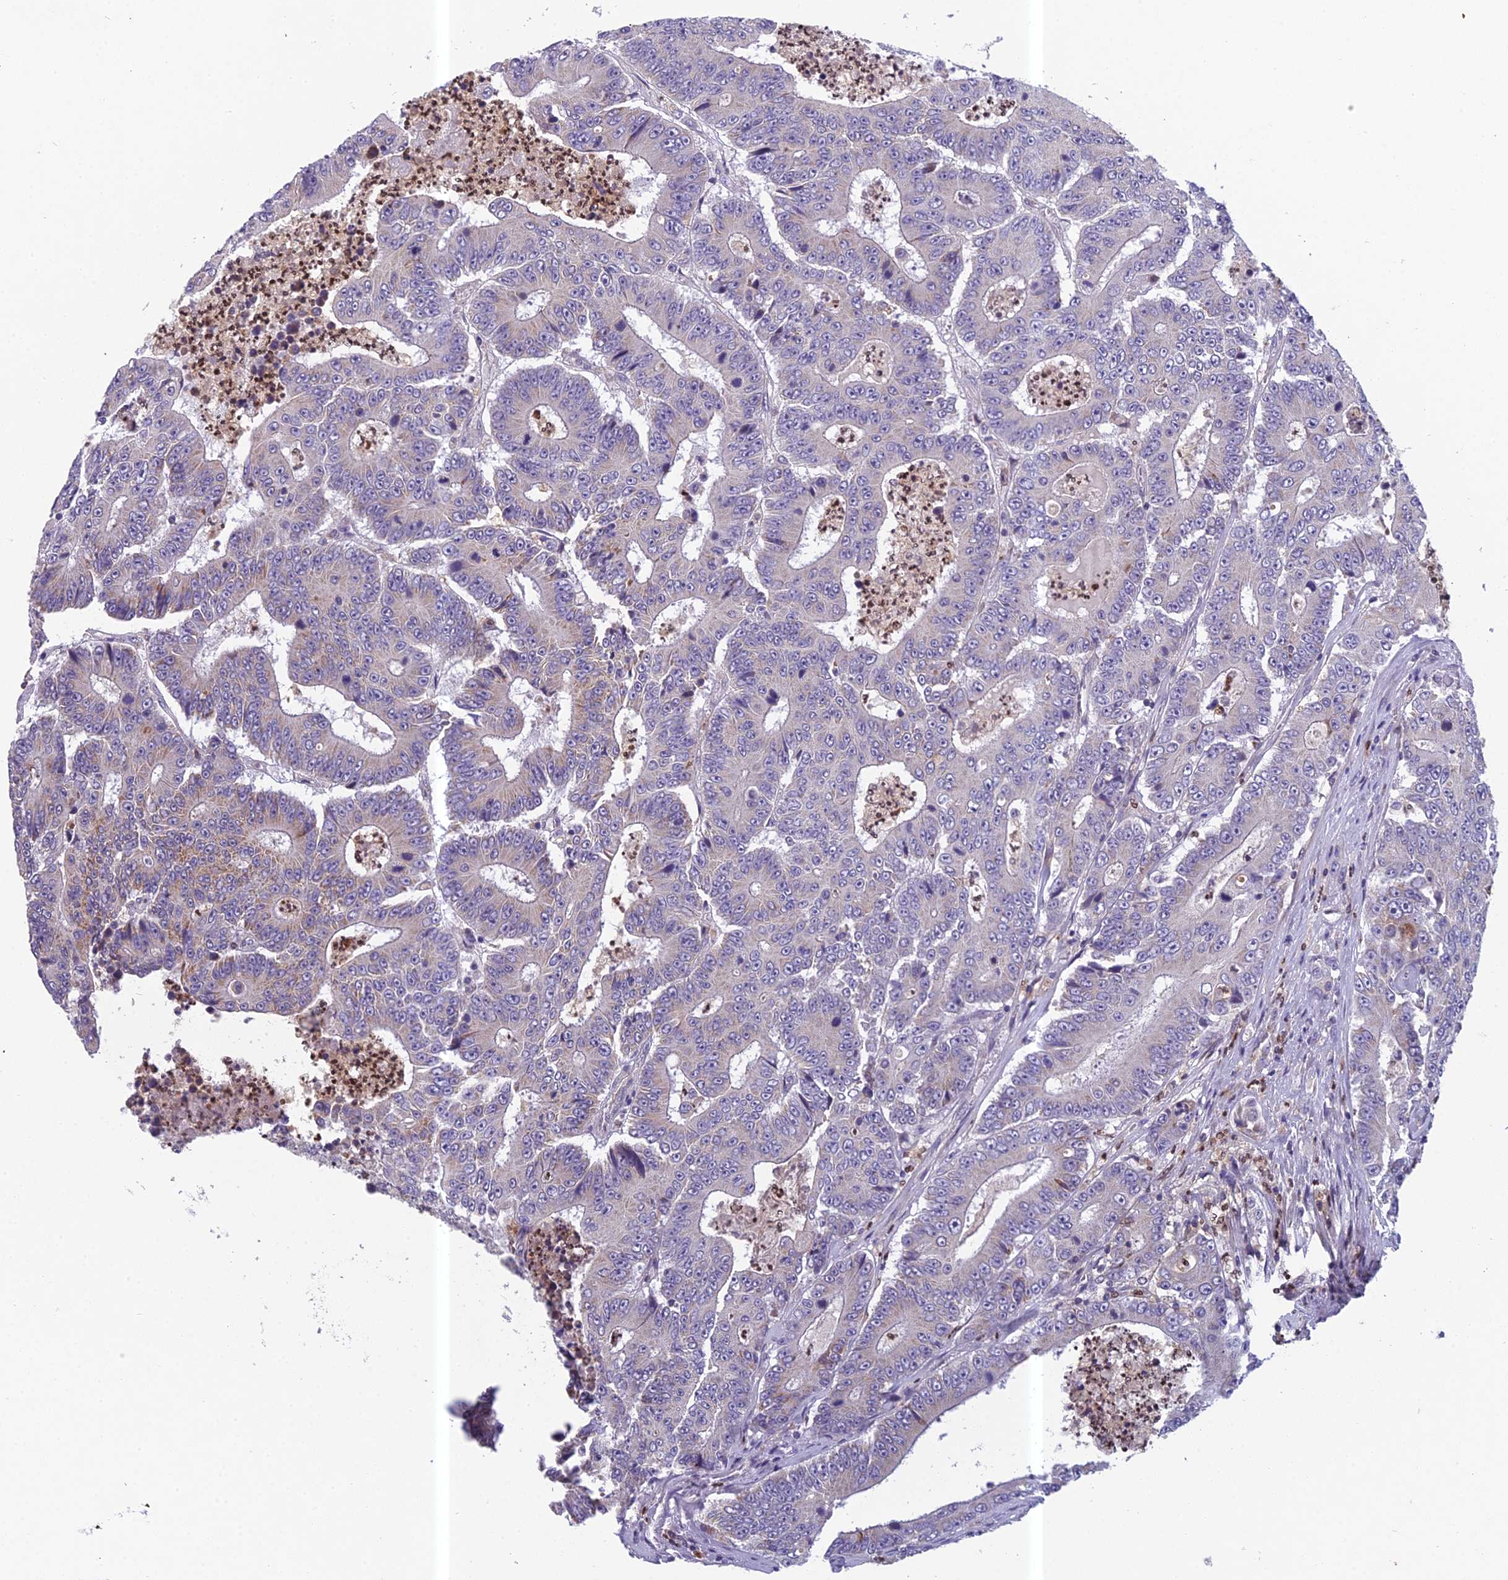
{"staining": {"intensity": "weak", "quantity": "<25%", "location": "cytoplasmic/membranous"}, "tissue": "colorectal cancer", "cell_type": "Tumor cells", "image_type": "cancer", "snomed": [{"axis": "morphology", "description": "Adenocarcinoma, NOS"}, {"axis": "topography", "description": "Colon"}], "caption": "IHC histopathology image of neoplastic tissue: colorectal cancer stained with DAB (3,3'-diaminobenzidine) shows no significant protein positivity in tumor cells.", "gene": "ENSG00000188897", "patient": {"sex": "male", "age": 83}}